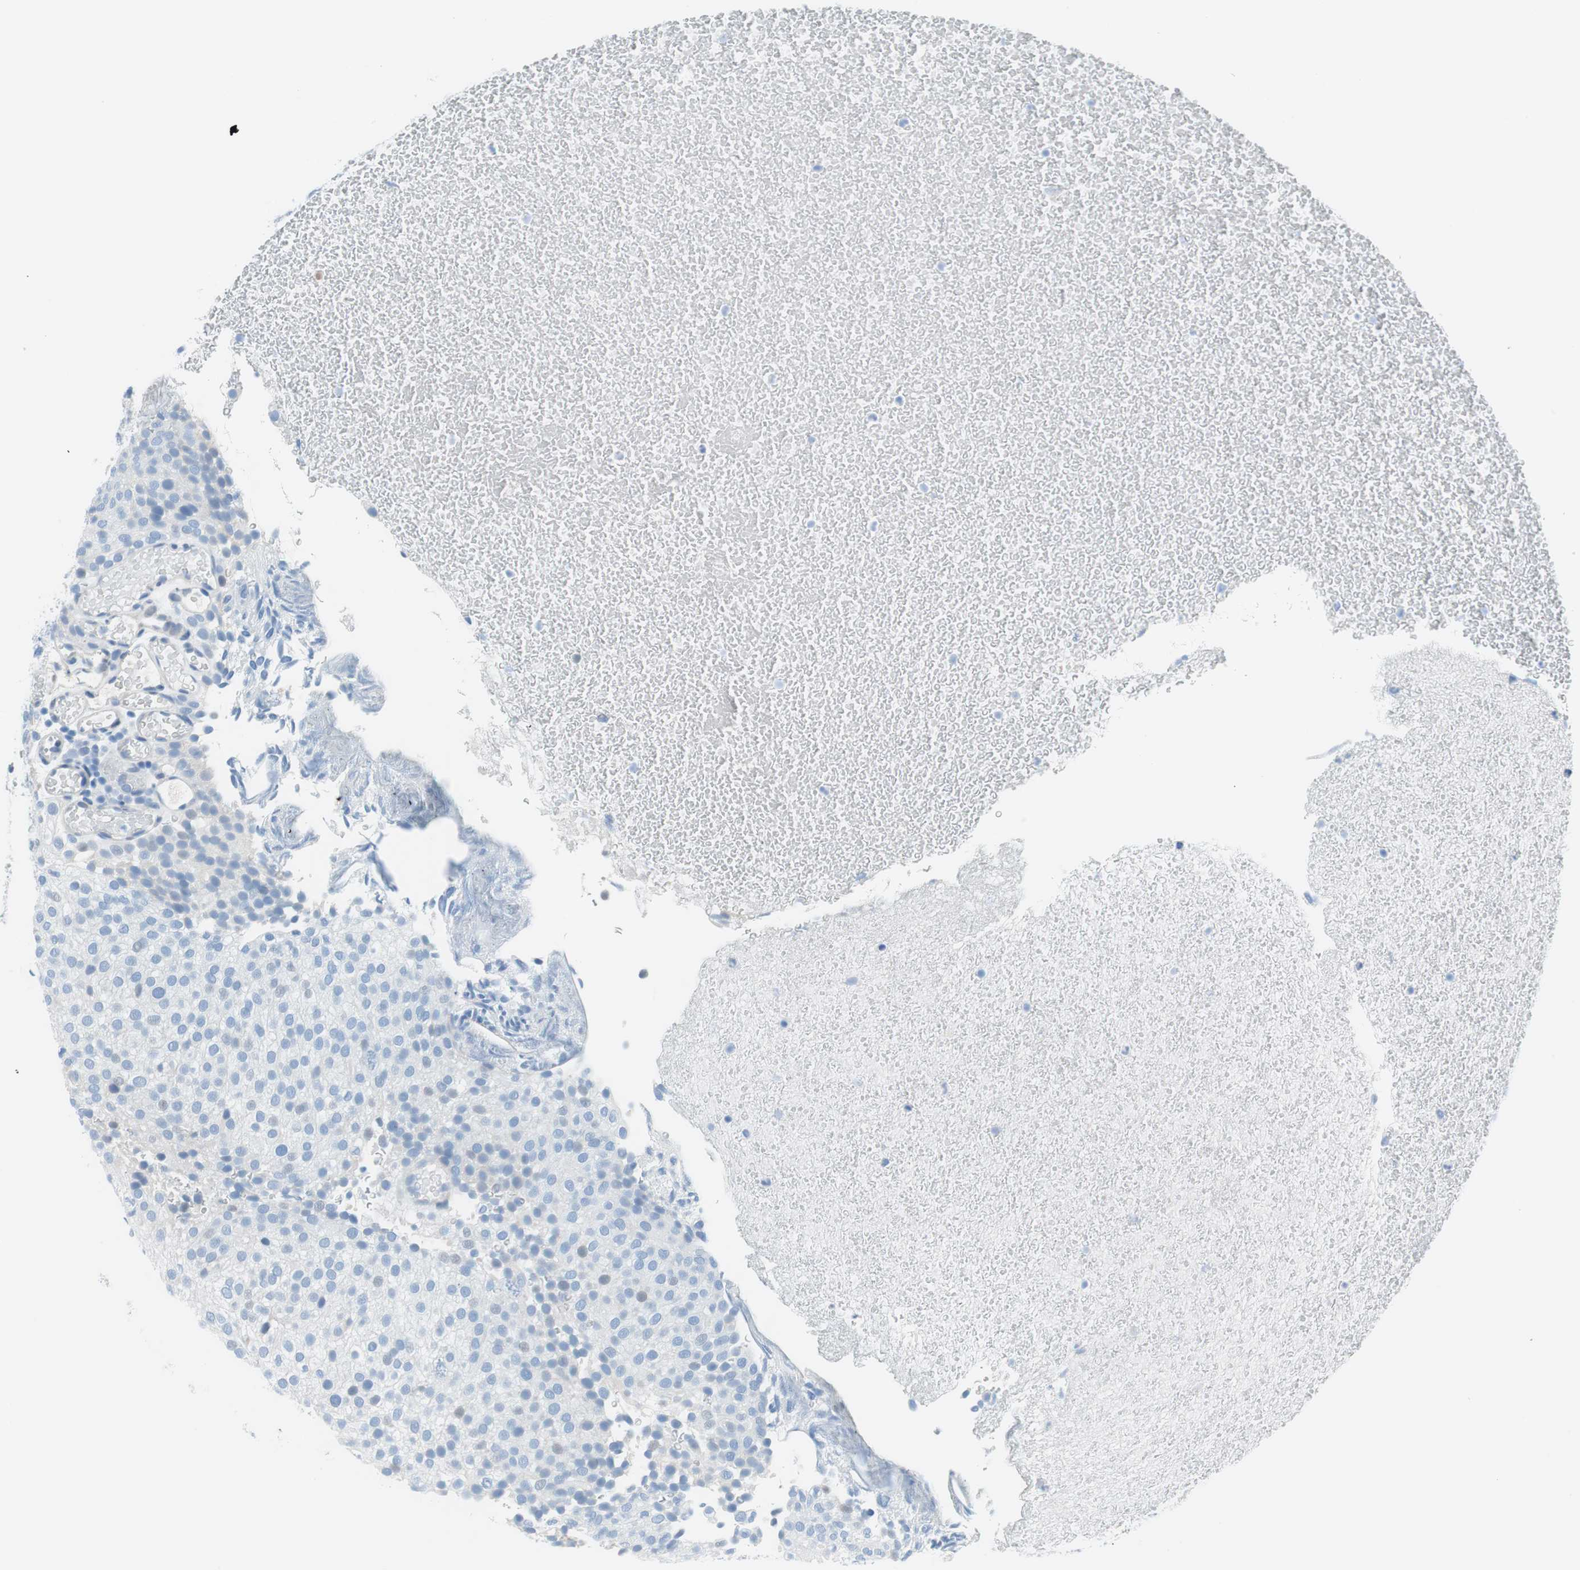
{"staining": {"intensity": "negative", "quantity": "none", "location": "none"}, "tissue": "urothelial cancer", "cell_type": "Tumor cells", "image_type": "cancer", "snomed": [{"axis": "morphology", "description": "Urothelial carcinoma, Low grade"}, {"axis": "topography", "description": "Urinary bladder"}], "caption": "Immunohistochemical staining of urothelial cancer shows no significant expression in tumor cells.", "gene": "MYH1", "patient": {"sex": "male", "age": 78}}